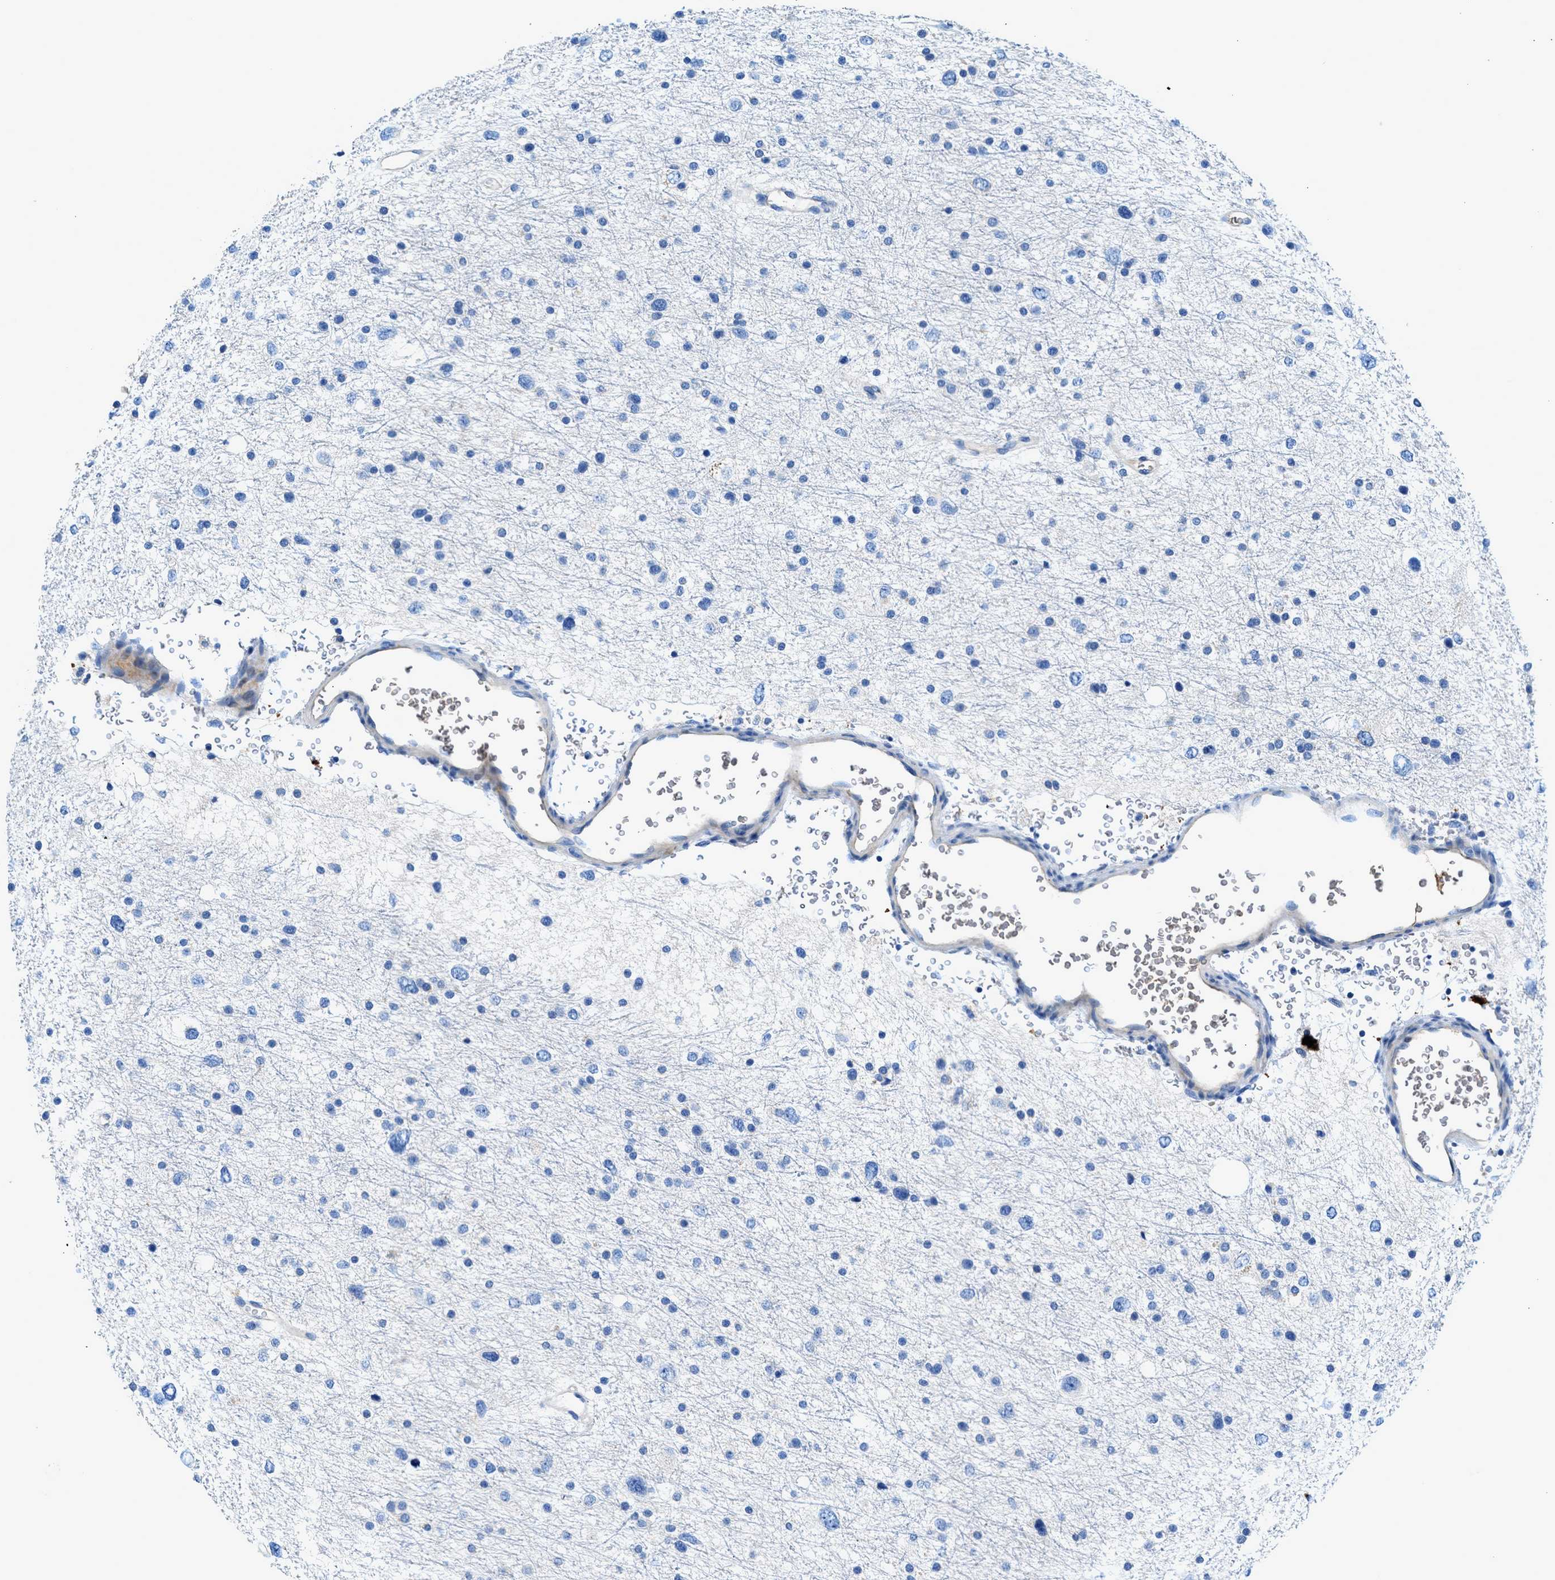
{"staining": {"intensity": "negative", "quantity": "none", "location": "none"}, "tissue": "glioma", "cell_type": "Tumor cells", "image_type": "cancer", "snomed": [{"axis": "morphology", "description": "Glioma, malignant, Low grade"}, {"axis": "topography", "description": "Brain"}], "caption": "IHC photomicrograph of glioma stained for a protein (brown), which displays no expression in tumor cells.", "gene": "RWDD2B", "patient": {"sex": "female", "age": 37}}